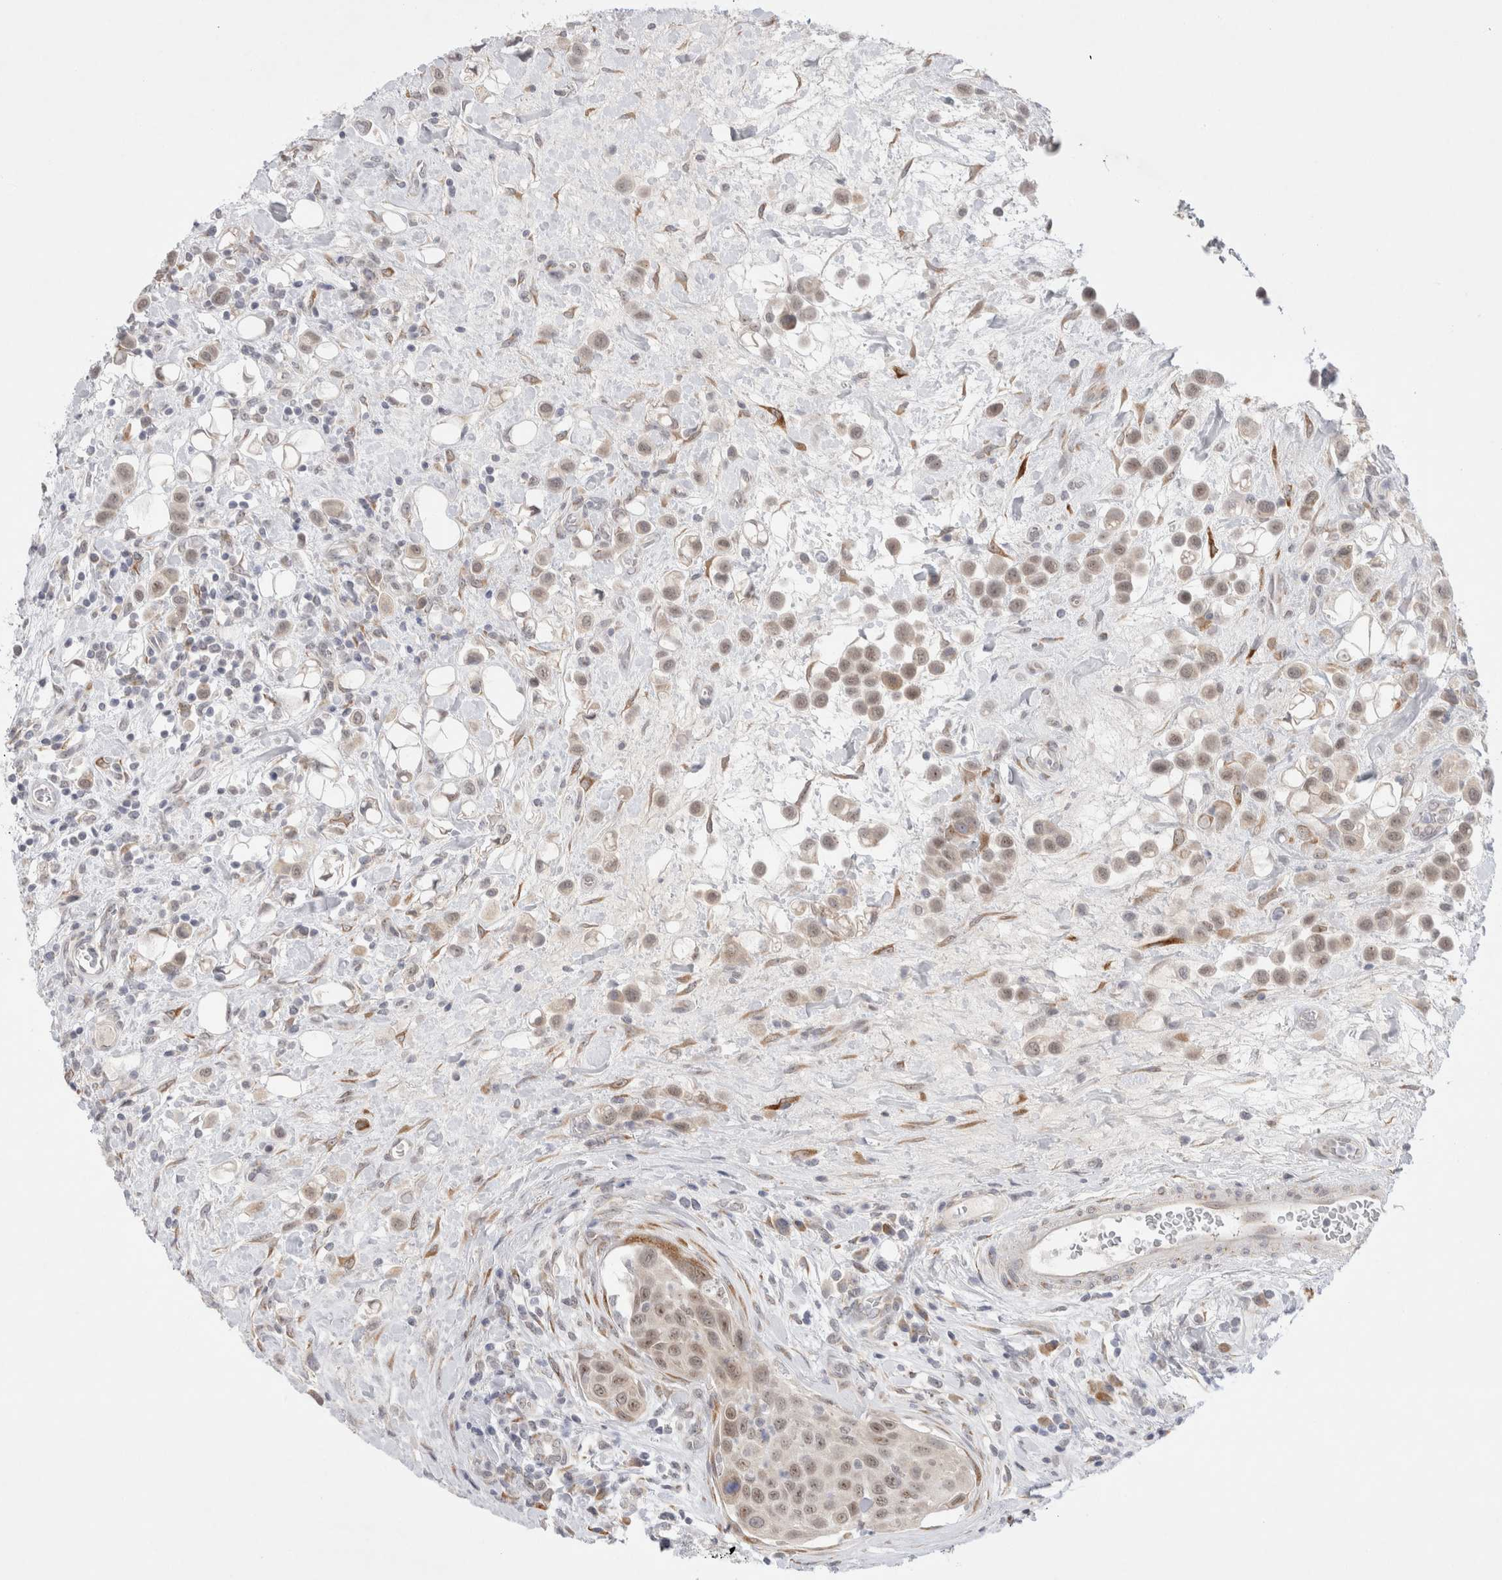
{"staining": {"intensity": "weak", "quantity": ">75%", "location": "nuclear"}, "tissue": "urothelial cancer", "cell_type": "Tumor cells", "image_type": "cancer", "snomed": [{"axis": "morphology", "description": "Urothelial carcinoma, High grade"}, {"axis": "topography", "description": "Urinary bladder"}], "caption": "A high-resolution photomicrograph shows immunohistochemistry (IHC) staining of urothelial carcinoma (high-grade), which reveals weak nuclear expression in about >75% of tumor cells.", "gene": "TRMT1L", "patient": {"sex": "male", "age": 50}}